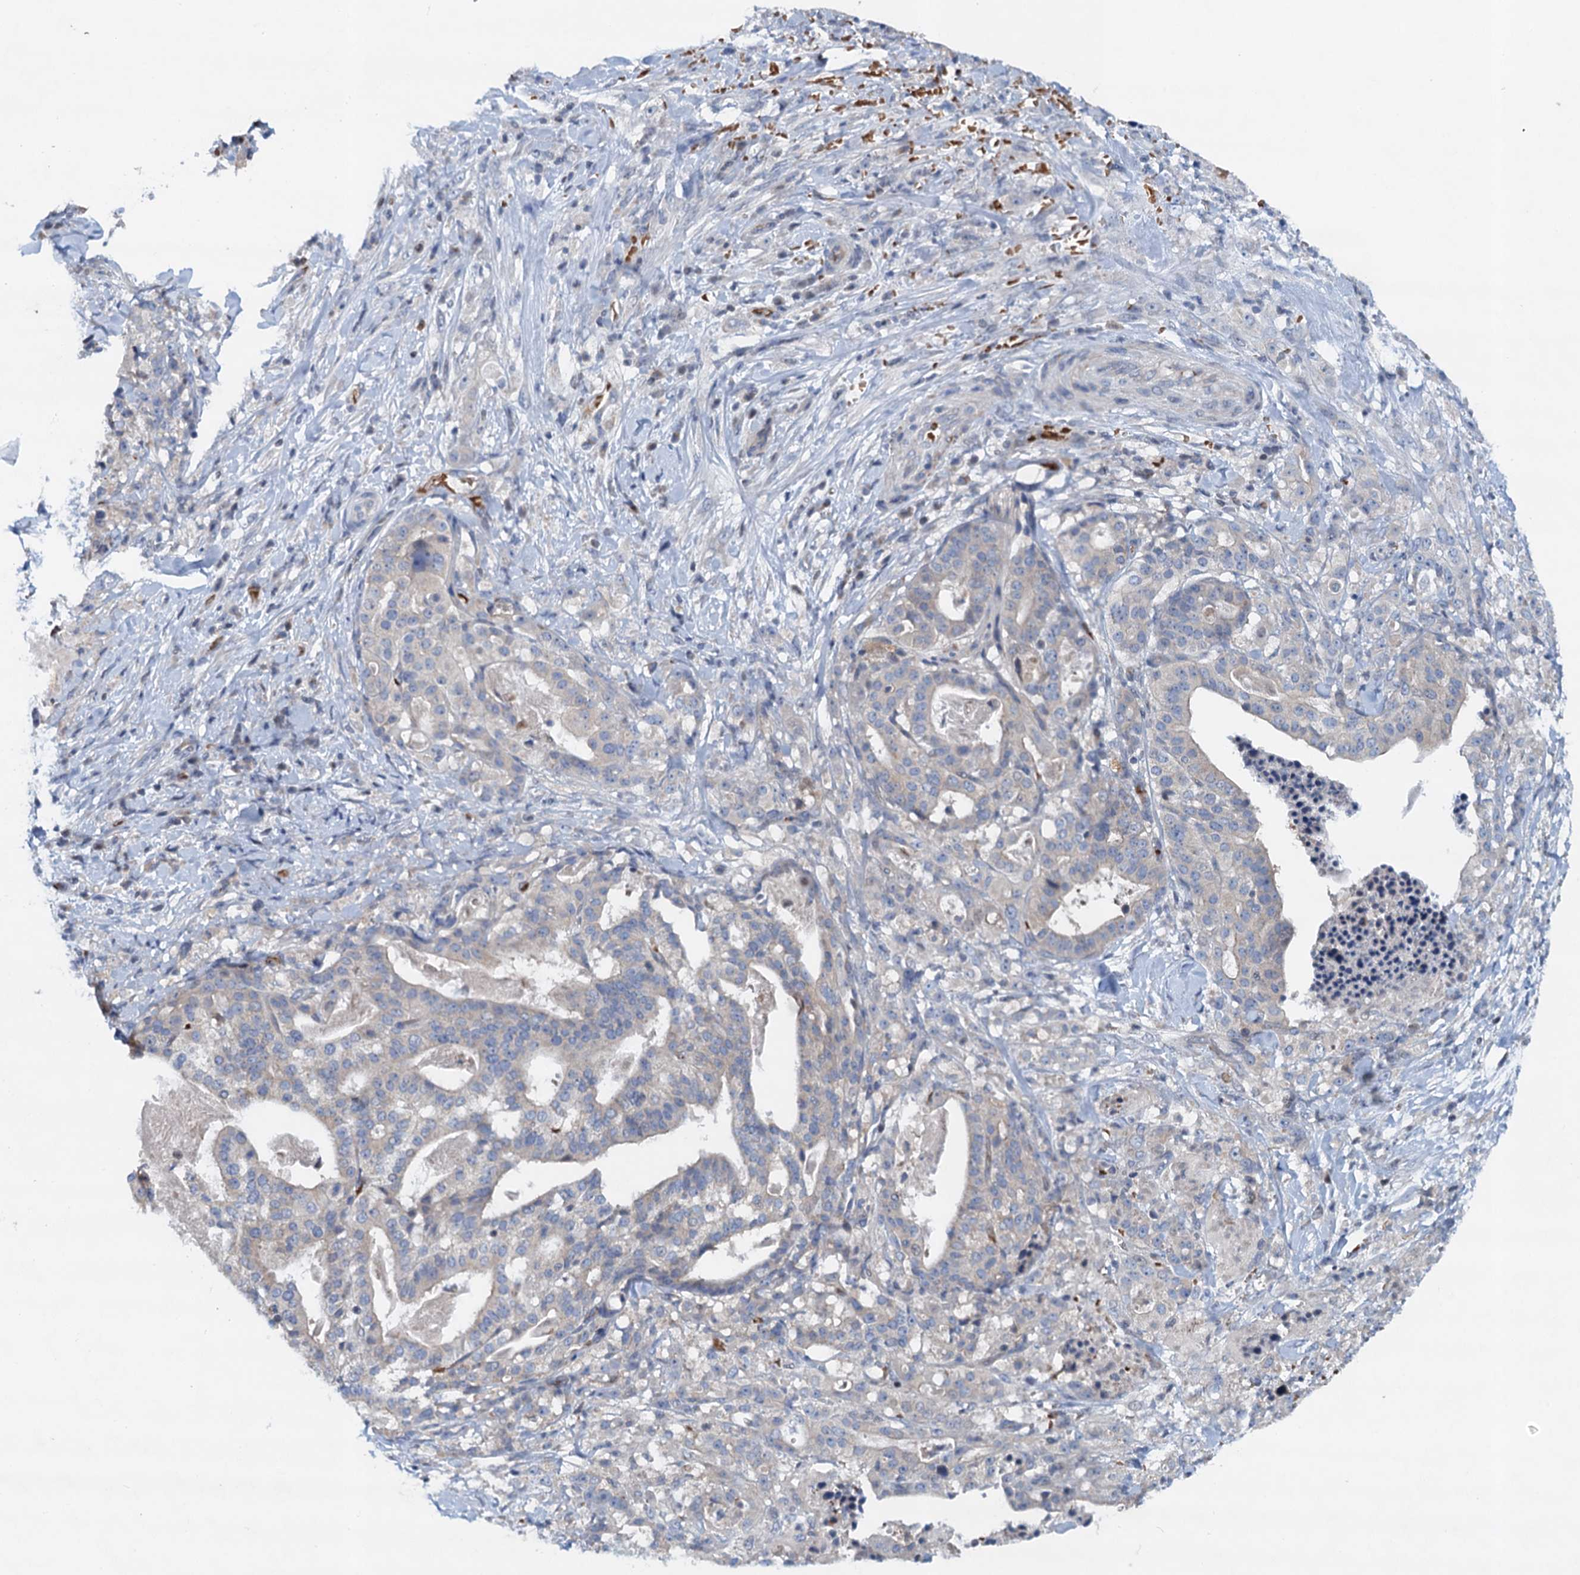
{"staining": {"intensity": "negative", "quantity": "none", "location": "none"}, "tissue": "stomach cancer", "cell_type": "Tumor cells", "image_type": "cancer", "snomed": [{"axis": "morphology", "description": "Adenocarcinoma, NOS"}, {"axis": "topography", "description": "Stomach"}], "caption": "Protein analysis of stomach cancer (adenocarcinoma) displays no significant expression in tumor cells.", "gene": "NBEA", "patient": {"sex": "male", "age": 48}}